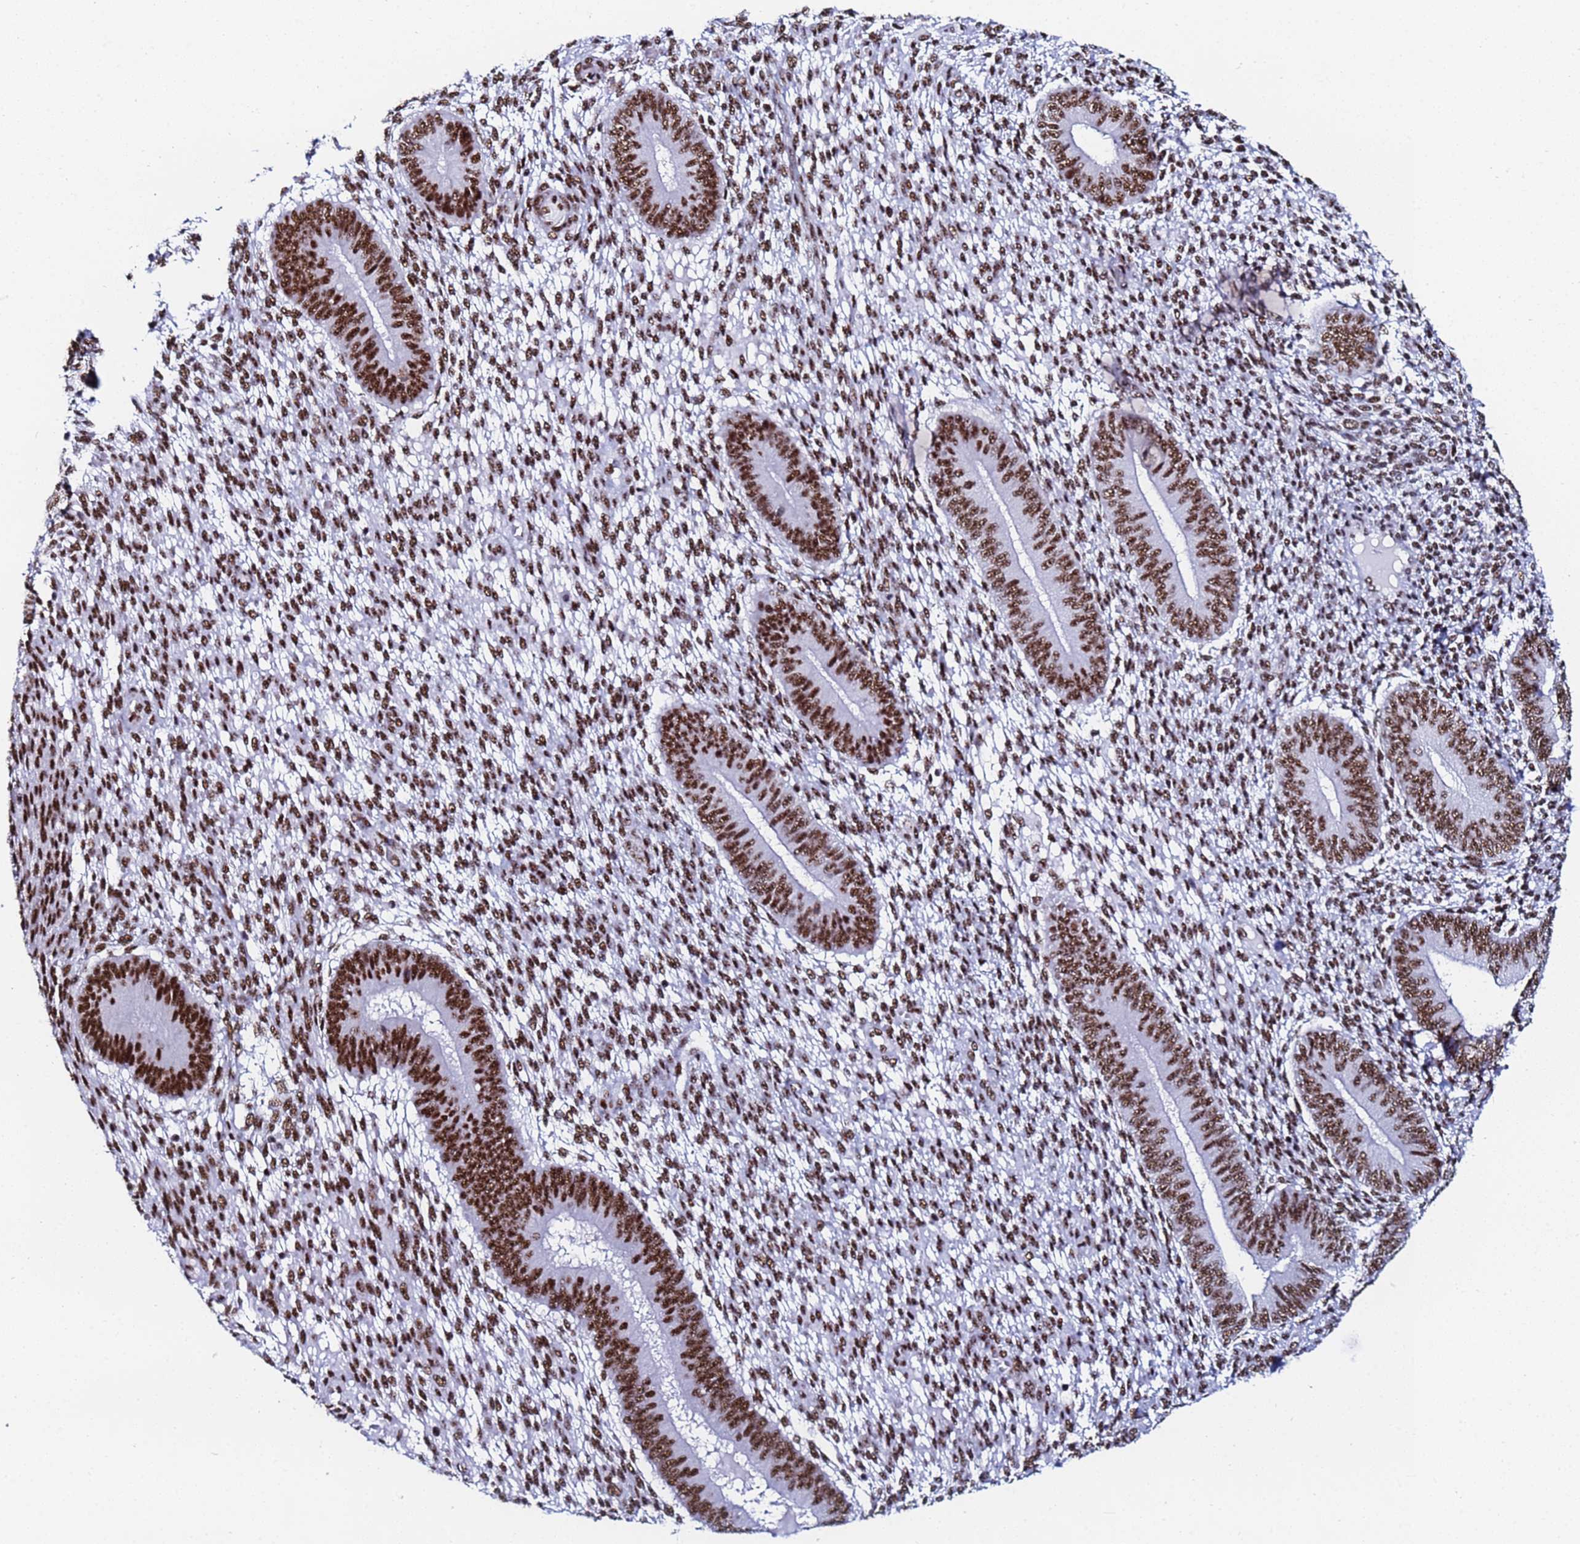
{"staining": {"intensity": "strong", "quantity": ">75%", "location": "nuclear"}, "tissue": "endometrium", "cell_type": "Cells in endometrial stroma", "image_type": "normal", "snomed": [{"axis": "morphology", "description": "Normal tissue, NOS"}, {"axis": "topography", "description": "Endometrium"}], "caption": "Strong nuclear positivity is identified in approximately >75% of cells in endometrial stroma in unremarkable endometrium.", "gene": "SNRPA1", "patient": {"sex": "female", "age": 49}}